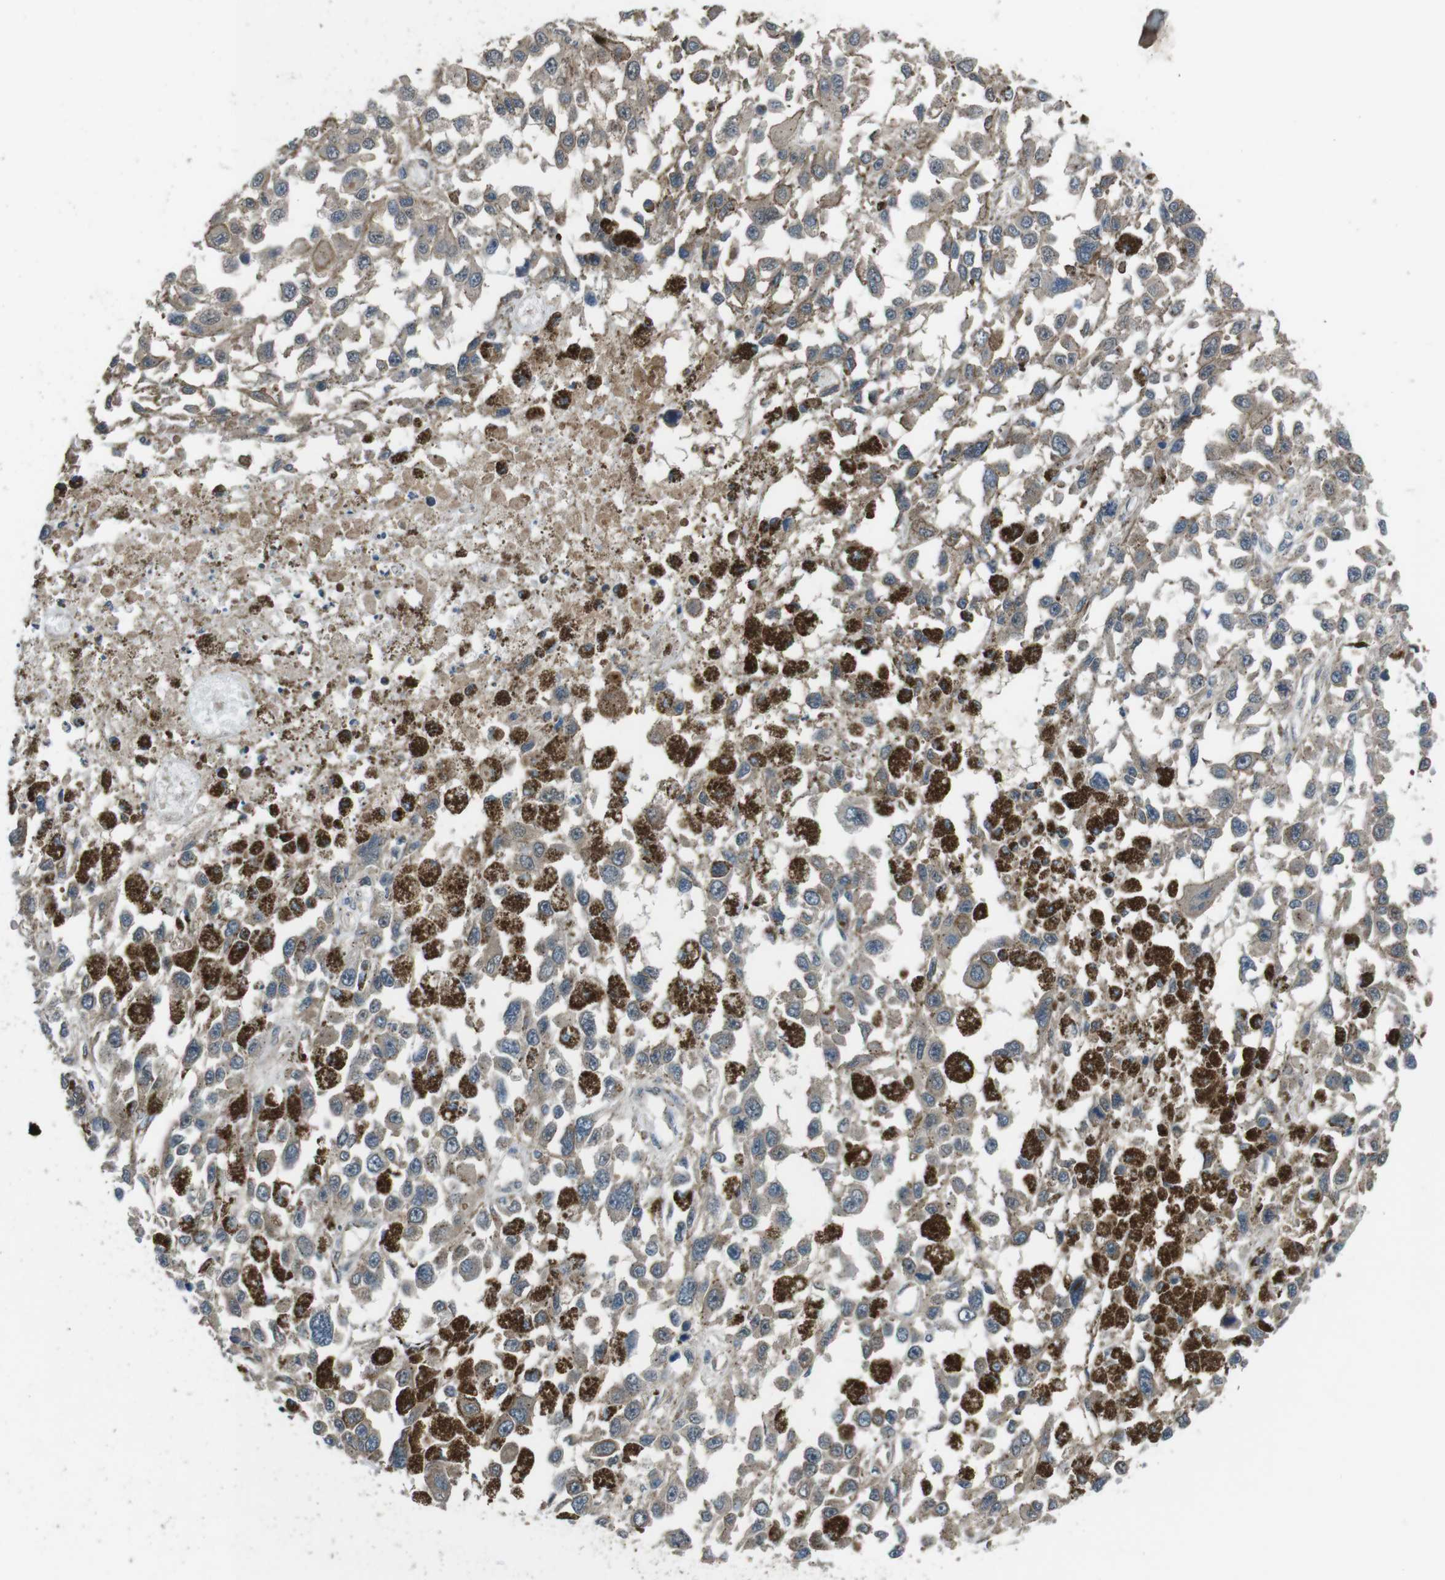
{"staining": {"intensity": "weak", "quantity": ">75%", "location": "cytoplasmic/membranous"}, "tissue": "melanoma", "cell_type": "Tumor cells", "image_type": "cancer", "snomed": [{"axis": "morphology", "description": "Malignant melanoma, Metastatic site"}, {"axis": "topography", "description": "Lymph node"}], "caption": "Tumor cells exhibit low levels of weak cytoplasmic/membranous staining in about >75% of cells in malignant melanoma (metastatic site).", "gene": "SLC22A23", "patient": {"sex": "male", "age": 59}}